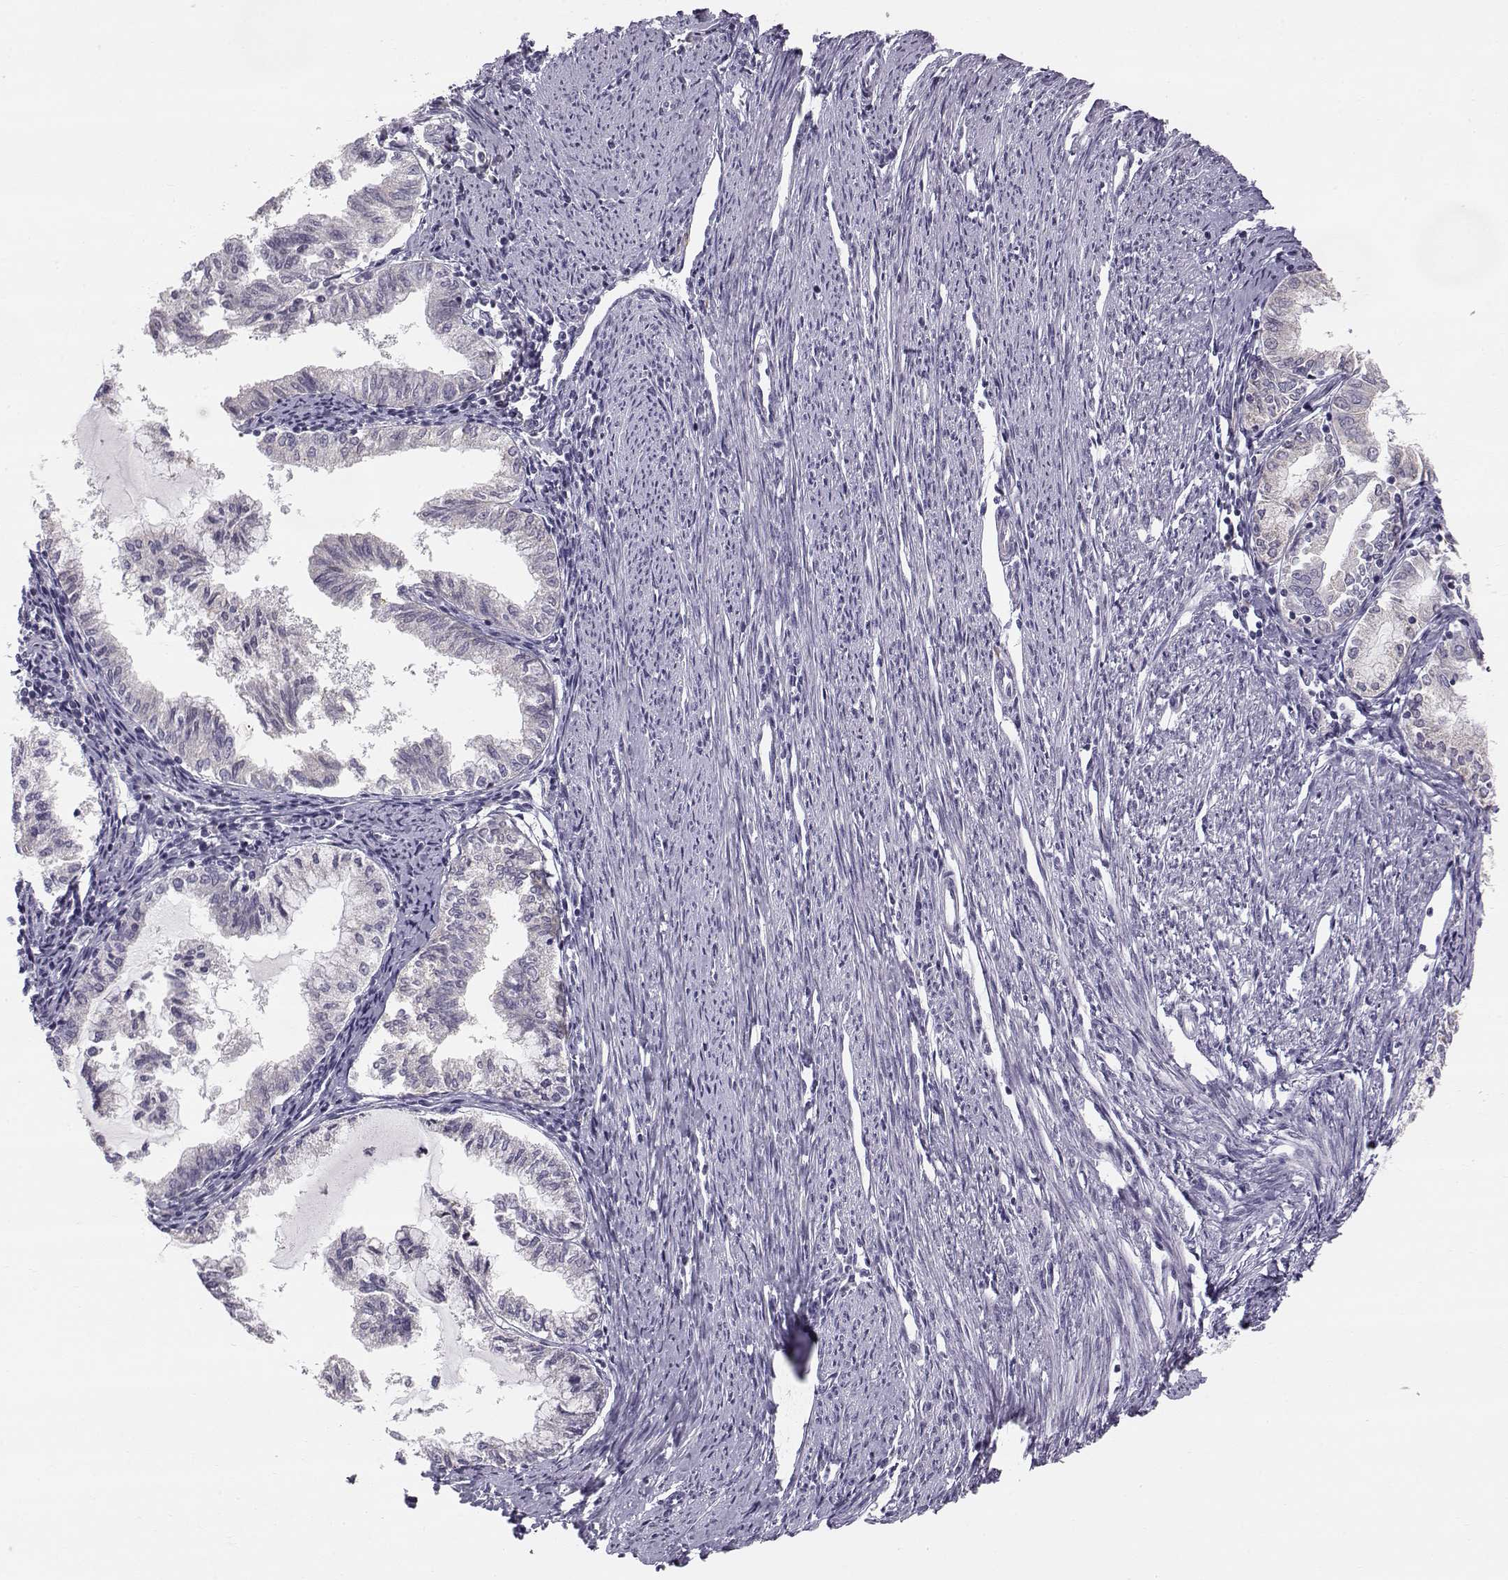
{"staining": {"intensity": "negative", "quantity": "none", "location": "none"}, "tissue": "endometrial cancer", "cell_type": "Tumor cells", "image_type": "cancer", "snomed": [{"axis": "morphology", "description": "Adenocarcinoma, NOS"}, {"axis": "topography", "description": "Endometrium"}], "caption": "Immunohistochemistry (IHC) of endometrial cancer demonstrates no staining in tumor cells.", "gene": "ACSL6", "patient": {"sex": "female", "age": 79}}